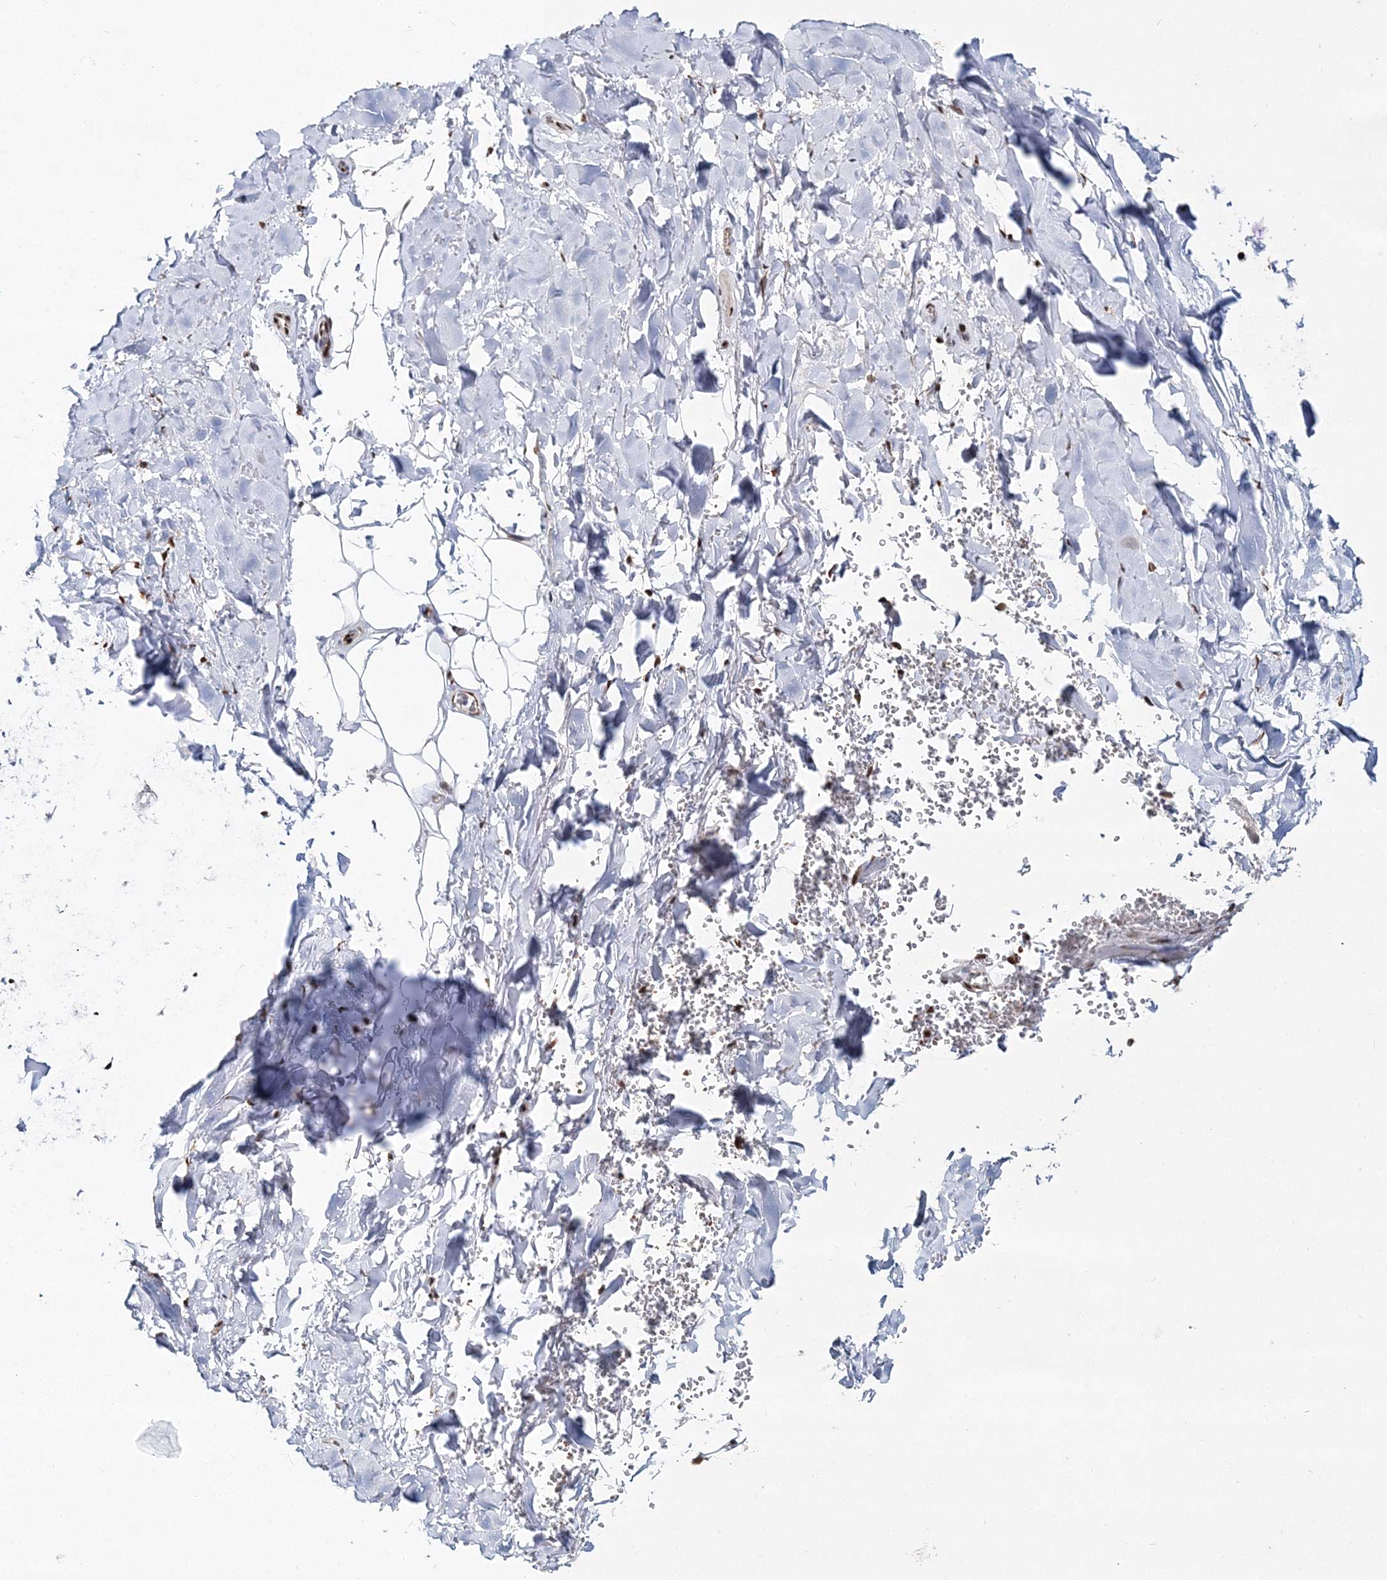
{"staining": {"intensity": "strong", "quantity": ">75%", "location": "nuclear"}, "tissue": "adipose tissue", "cell_type": "Adipocytes", "image_type": "normal", "snomed": [{"axis": "morphology", "description": "Normal tissue, NOS"}, {"axis": "topography", "description": "Cartilage tissue"}], "caption": "This is a histology image of IHC staining of normal adipose tissue, which shows strong positivity in the nuclear of adipocytes.", "gene": "ENSG00000290315", "patient": {"sex": "female", "age": 63}}